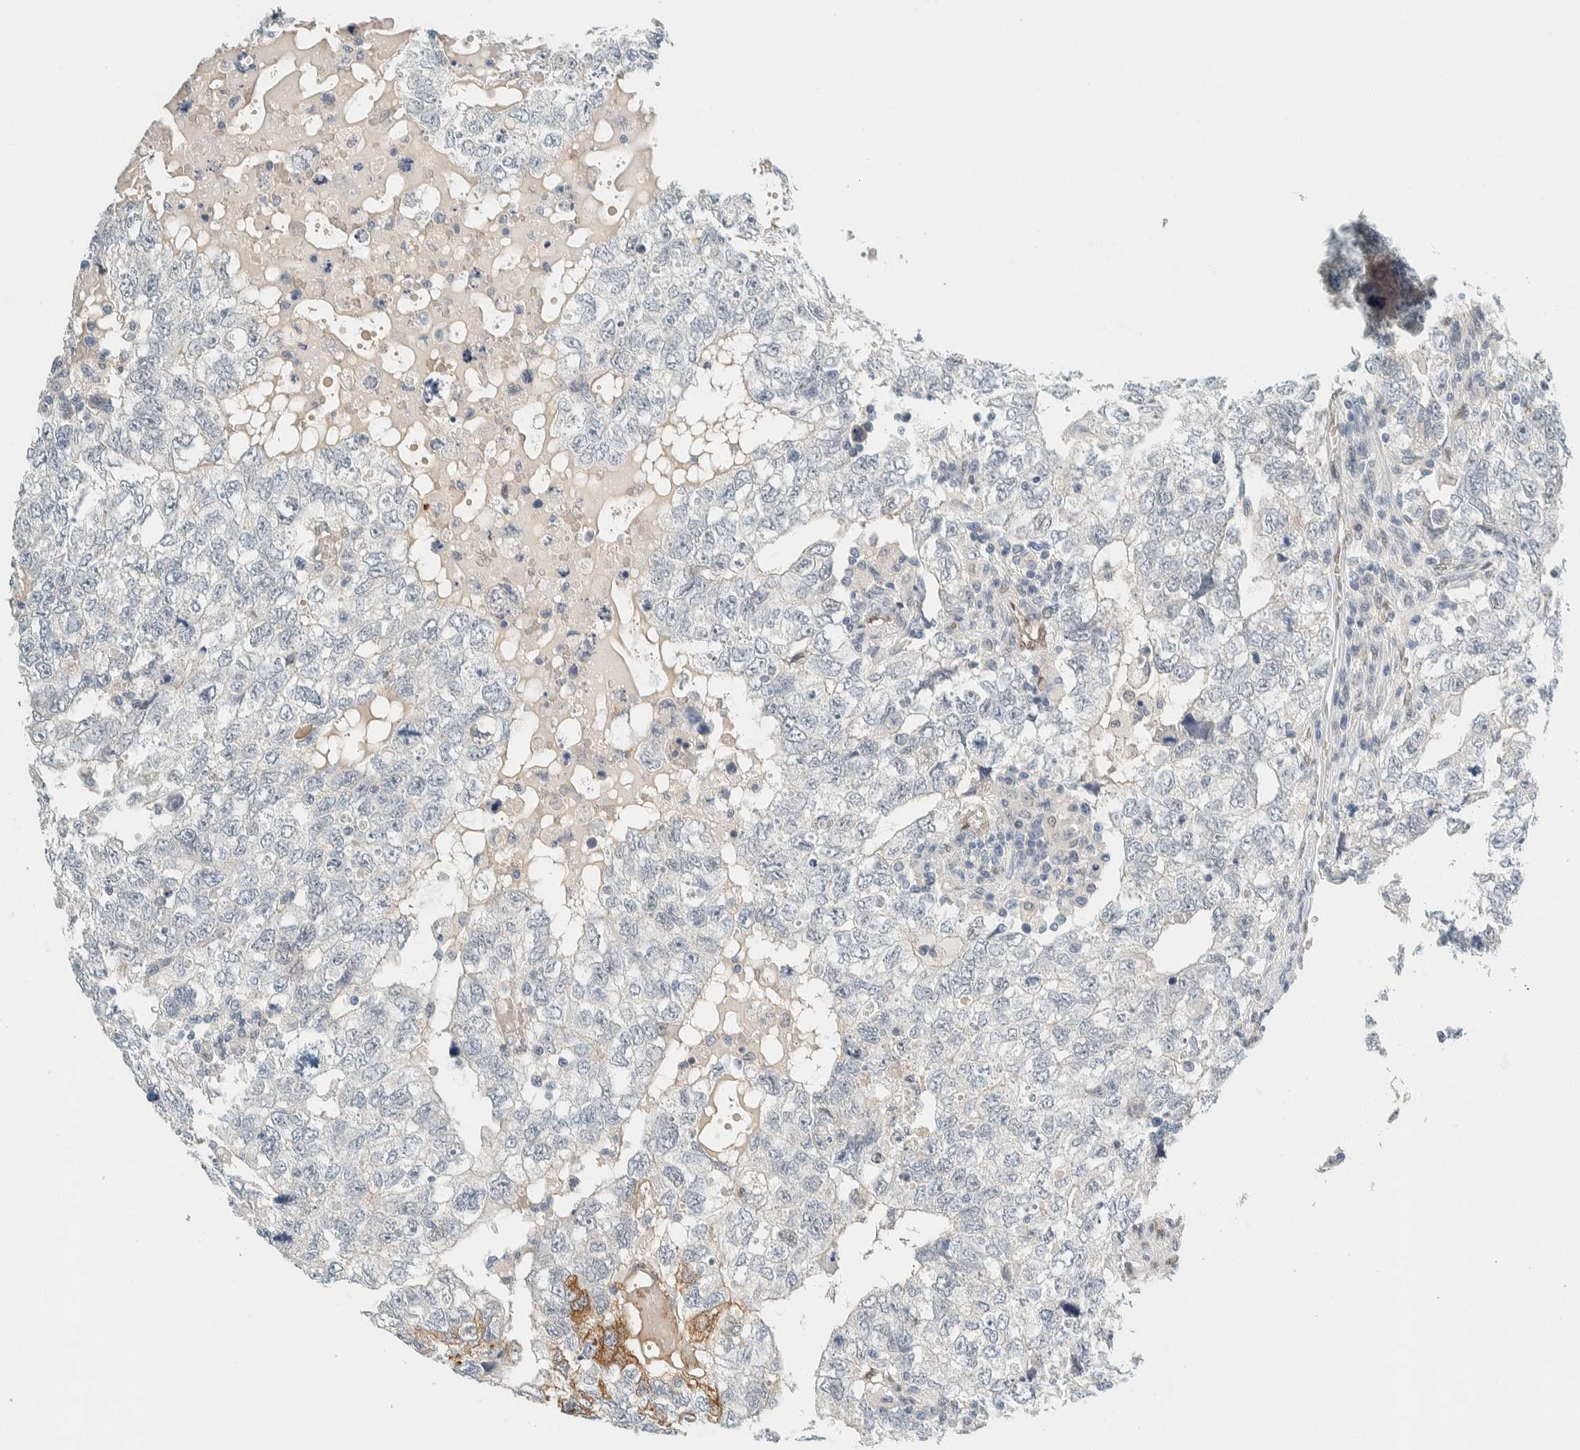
{"staining": {"intensity": "negative", "quantity": "none", "location": "none"}, "tissue": "testis cancer", "cell_type": "Tumor cells", "image_type": "cancer", "snomed": [{"axis": "morphology", "description": "Carcinoma, Embryonal, NOS"}, {"axis": "topography", "description": "Testis"}], "caption": "Human testis embryonal carcinoma stained for a protein using IHC displays no staining in tumor cells.", "gene": "TSTD2", "patient": {"sex": "male", "age": 36}}